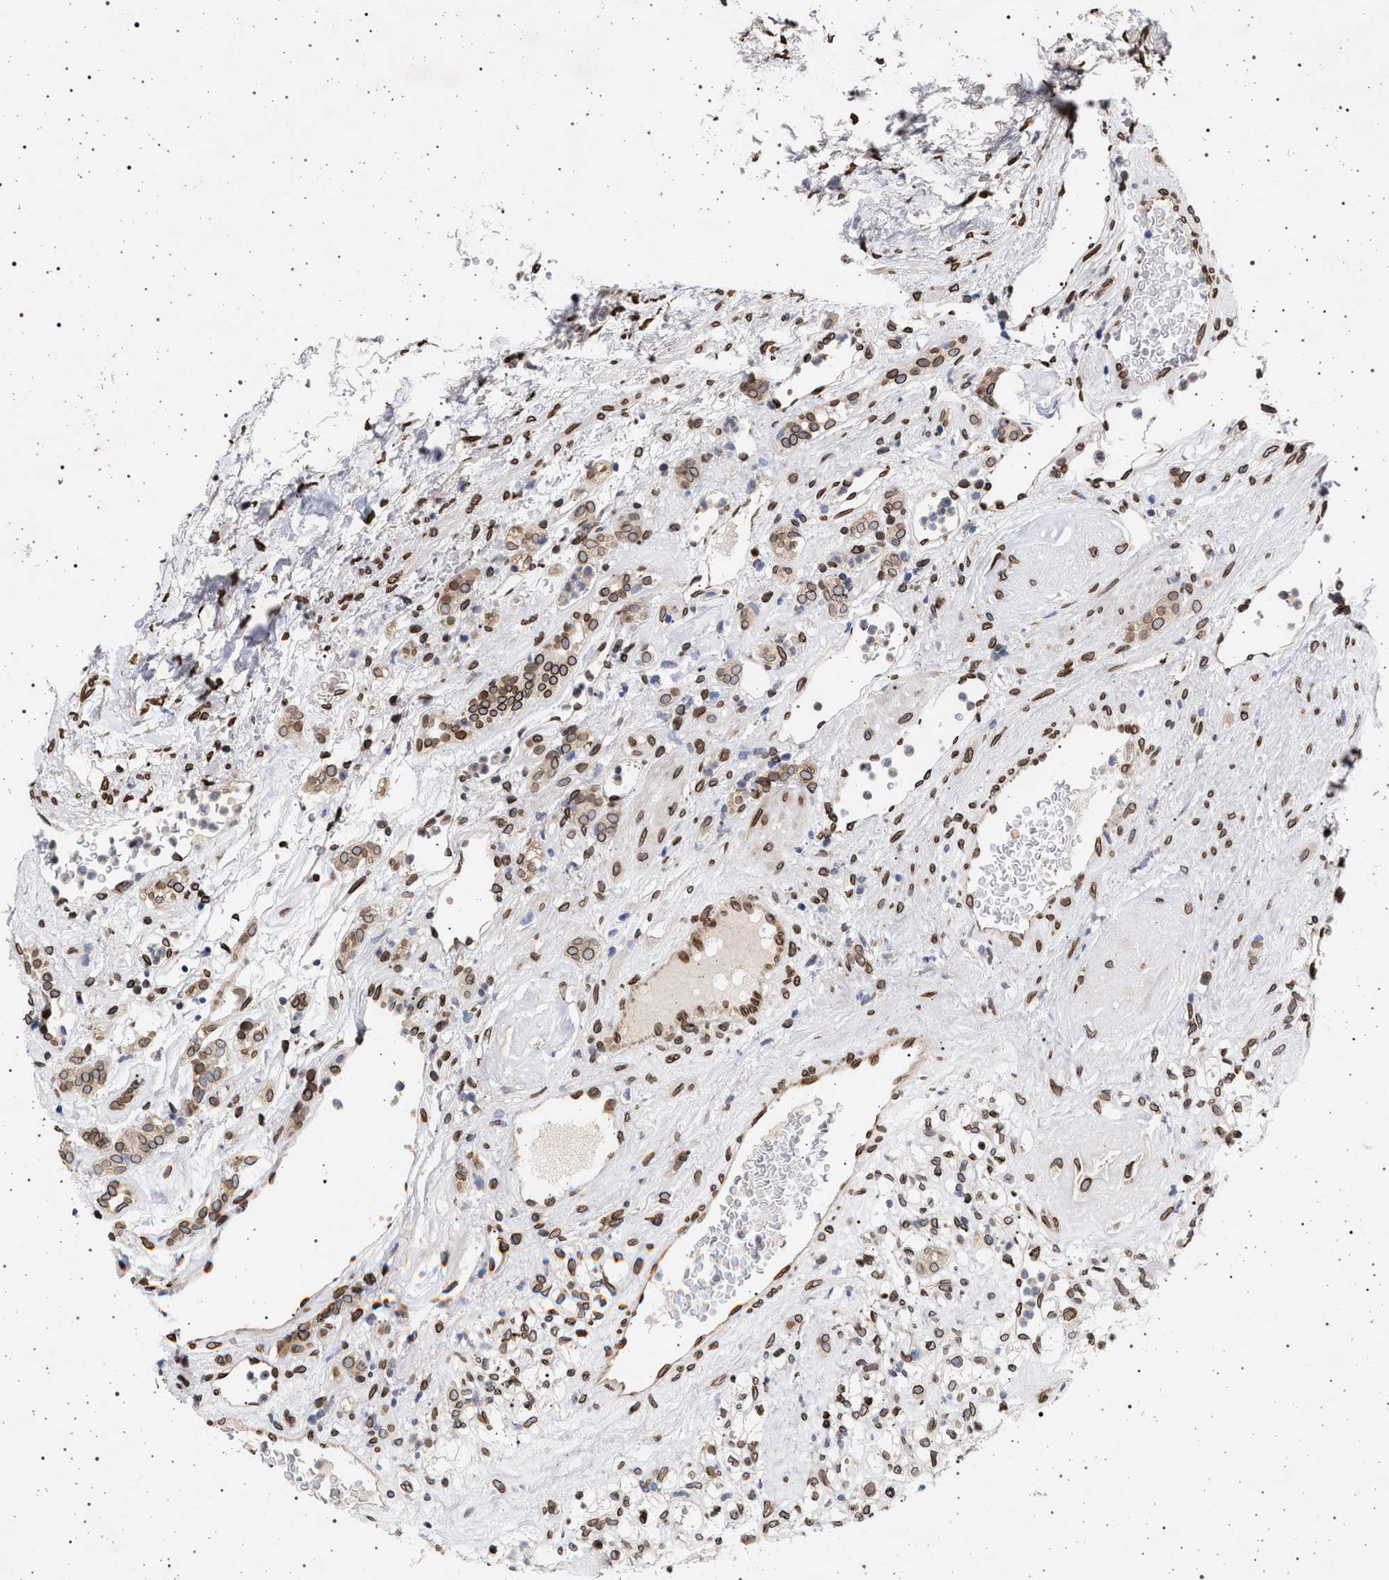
{"staining": {"intensity": "moderate", "quantity": ">75%", "location": "cytoplasmic/membranous,nuclear"}, "tissue": "renal cancer", "cell_type": "Tumor cells", "image_type": "cancer", "snomed": [{"axis": "morphology", "description": "Normal tissue, NOS"}, {"axis": "morphology", "description": "Adenocarcinoma, NOS"}, {"axis": "topography", "description": "Kidney"}], "caption": "Renal cancer tissue exhibits moderate cytoplasmic/membranous and nuclear expression in about >75% of tumor cells", "gene": "ING2", "patient": {"sex": "female", "age": 72}}